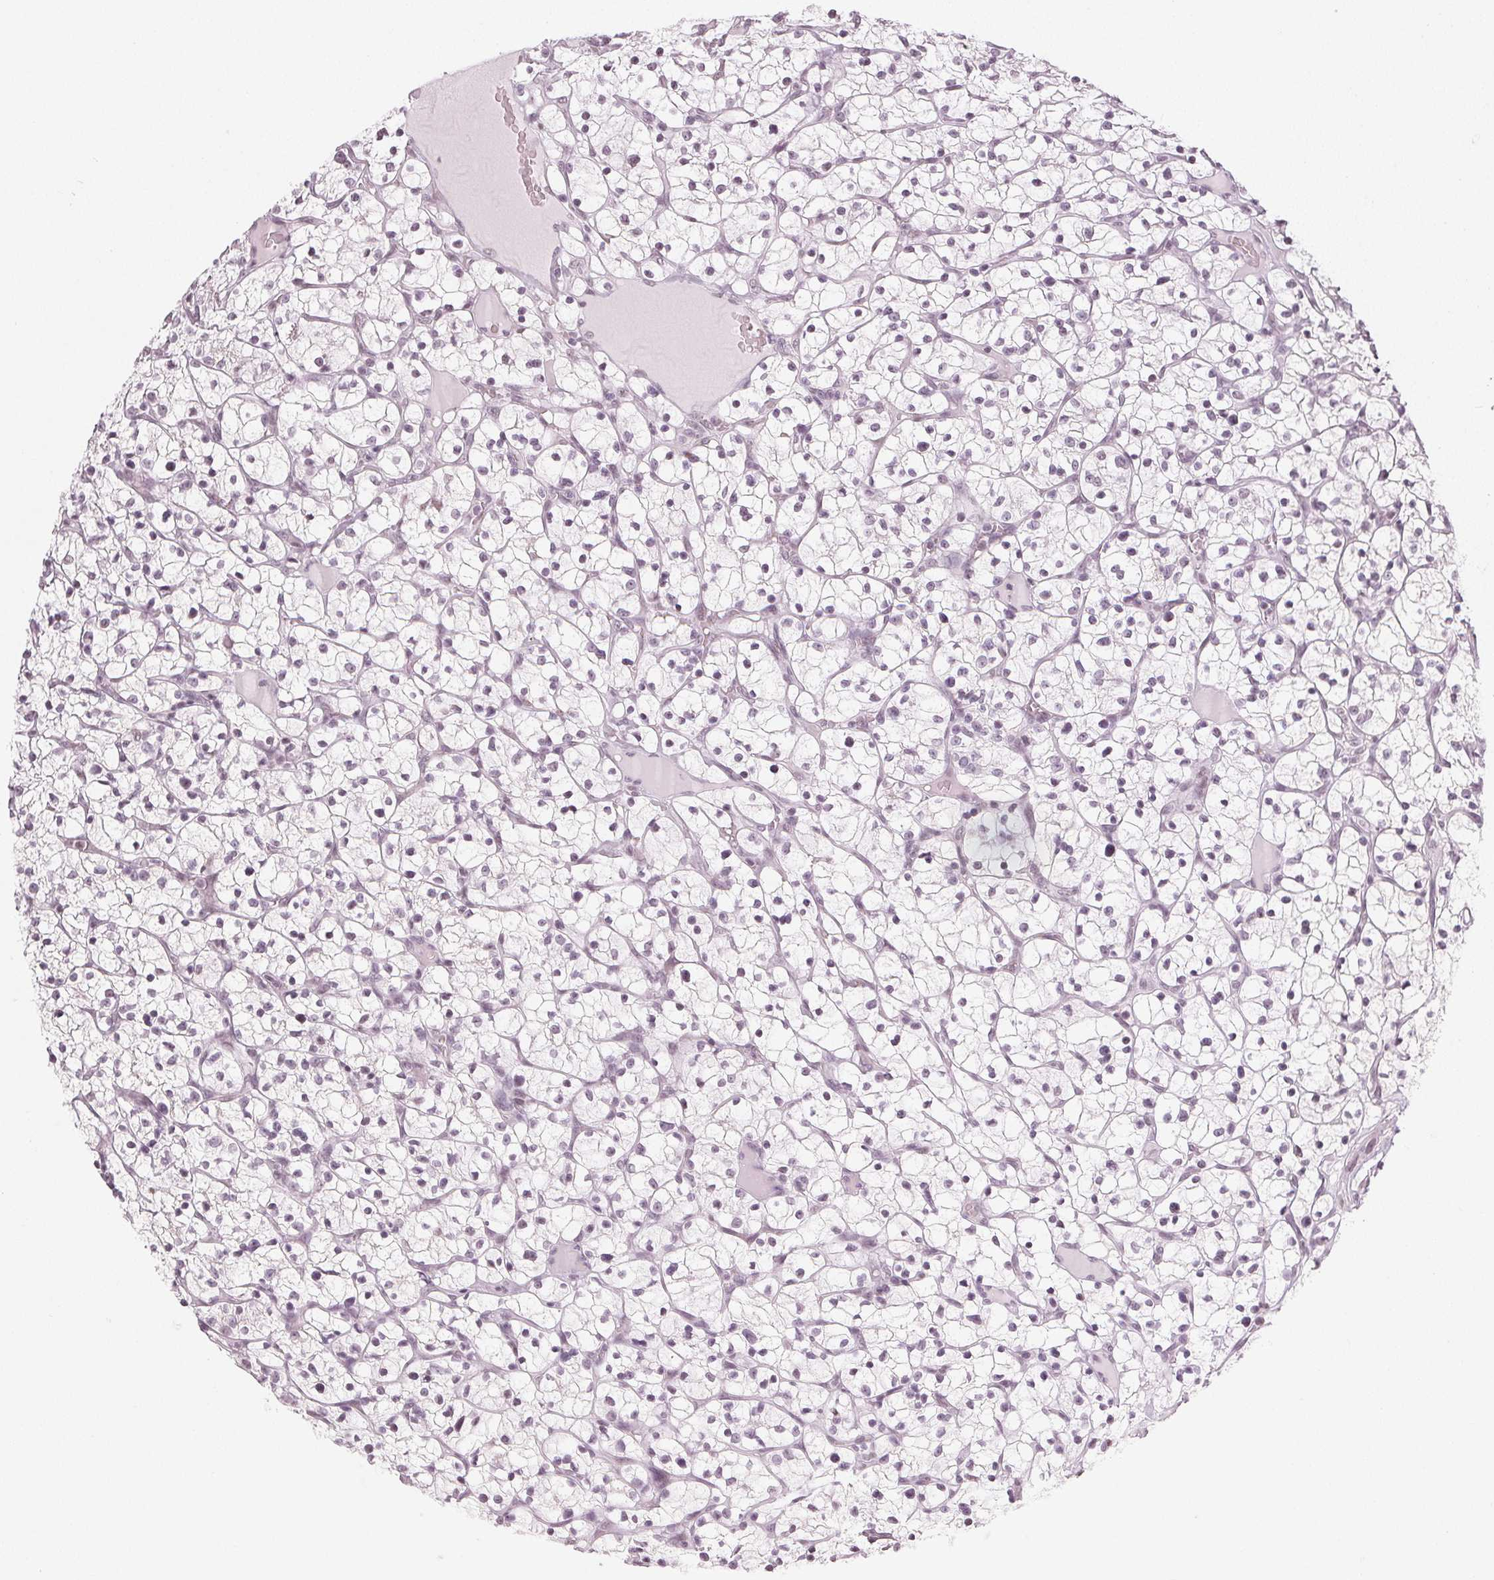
{"staining": {"intensity": "negative", "quantity": "none", "location": "none"}, "tissue": "renal cancer", "cell_type": "Tumor cells", "image_type": "cancer", "snomed": [{"axis": "morphology", "description": "Adenocarcinoma, NOS"}, {"axis": "topography", "description": "Kidney"}], "caption": "IHC of human renal cancer (adenocarcinoma) shows no expression in tumor cells. (DAB (3,3'-diaminobenzidine) IHC, high magnification).", "gene": "DNAJC6", "patient": {"sex": "female", "age": 64}}